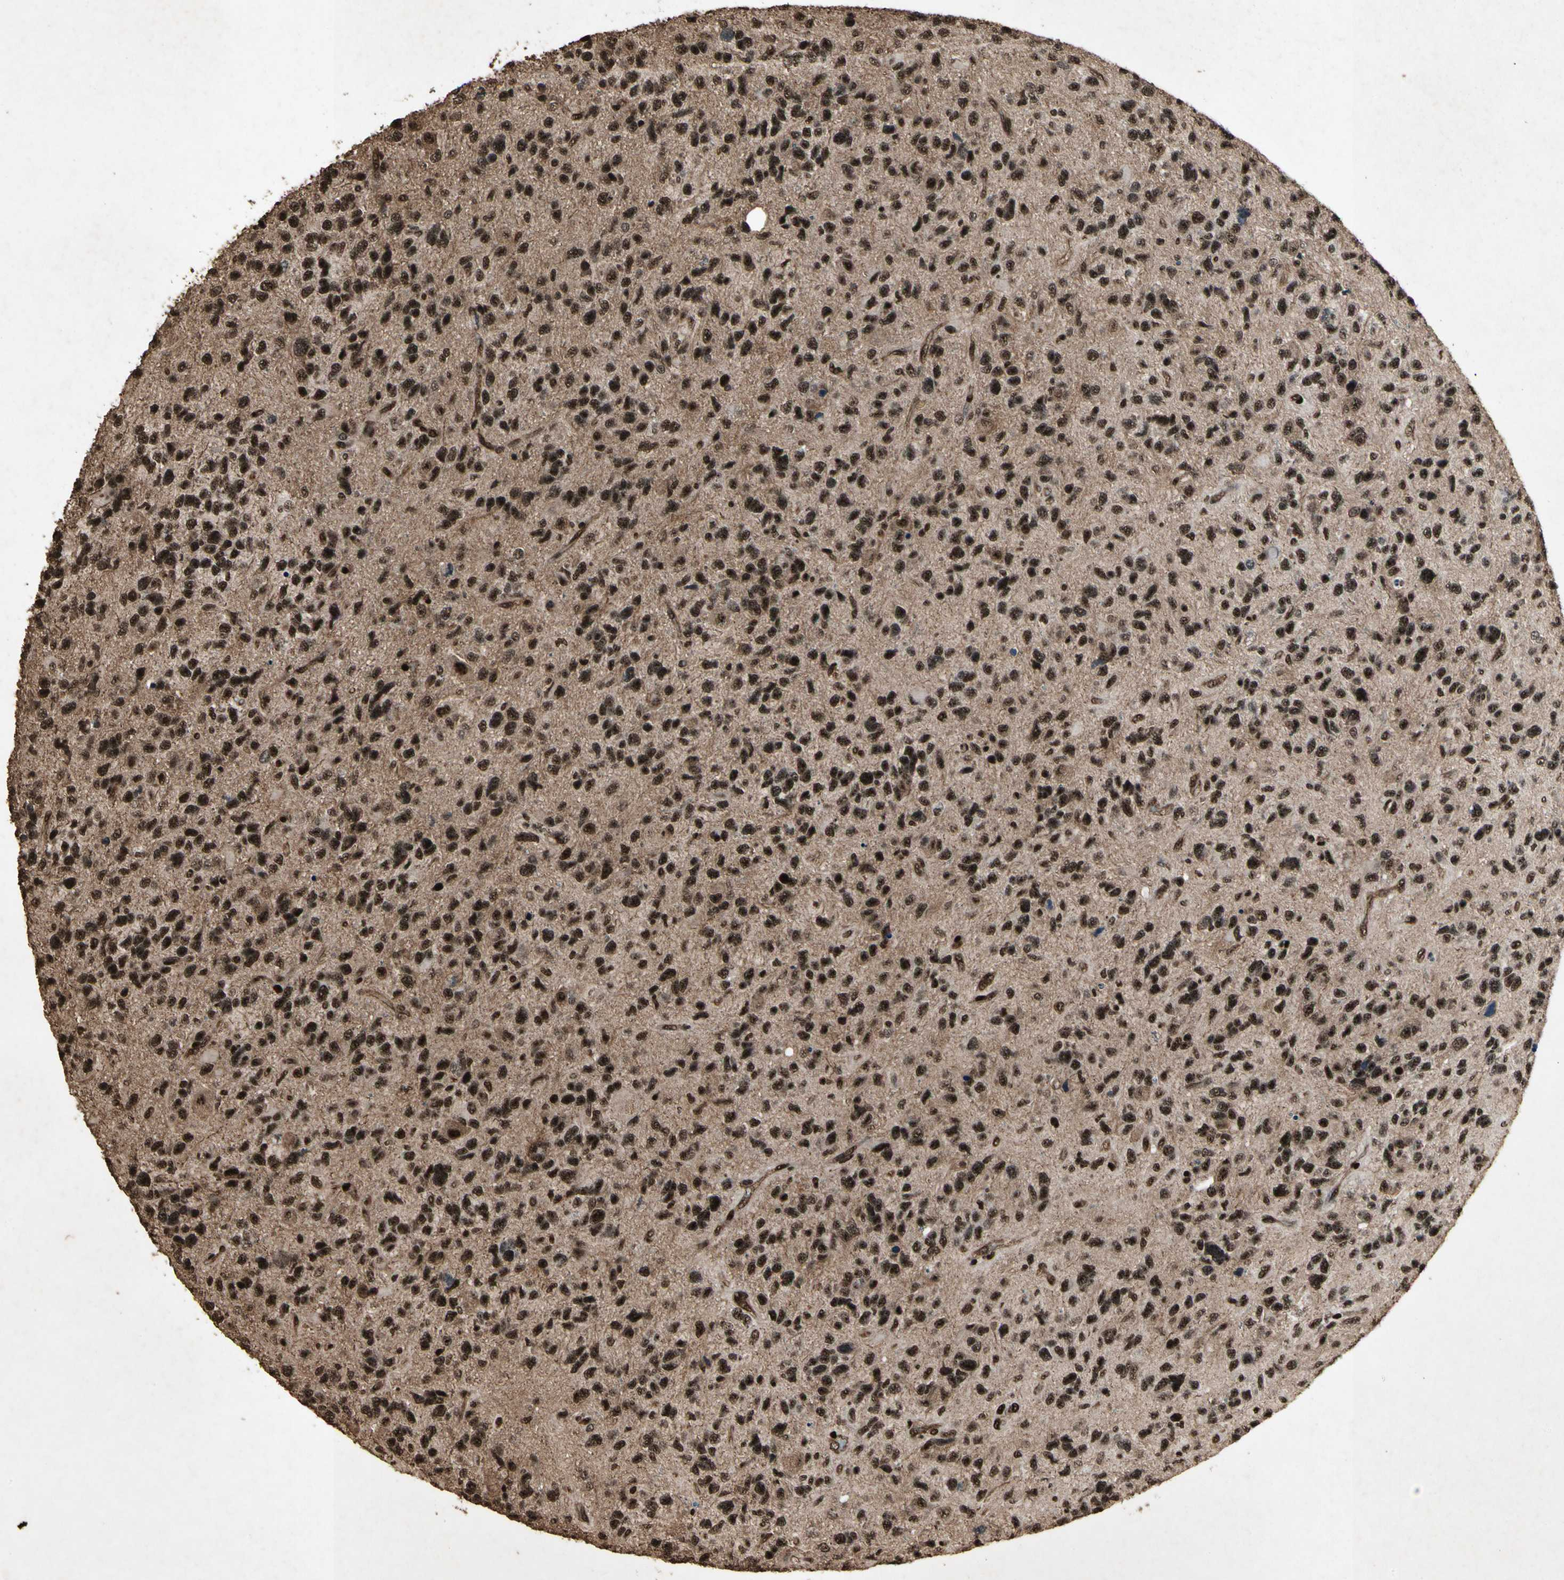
{"staining": {"intensity": "strong", "quantity": ">75%", "location": "nuclear"}, "tissue": "glioma", "cell_type": "Tumor cells", "image_type": "cancer", "snomed": [{"axis": "morphology", "description": "Glioma, malignant, High grade"}, {"axis": "topography", "description": "Brain"}], "caption": "Human glioma stained with a protein marker demonstrates strong staining in tumor cells.", "gene": "TBX2", "patient": {"sex": "female", "age": 58}}